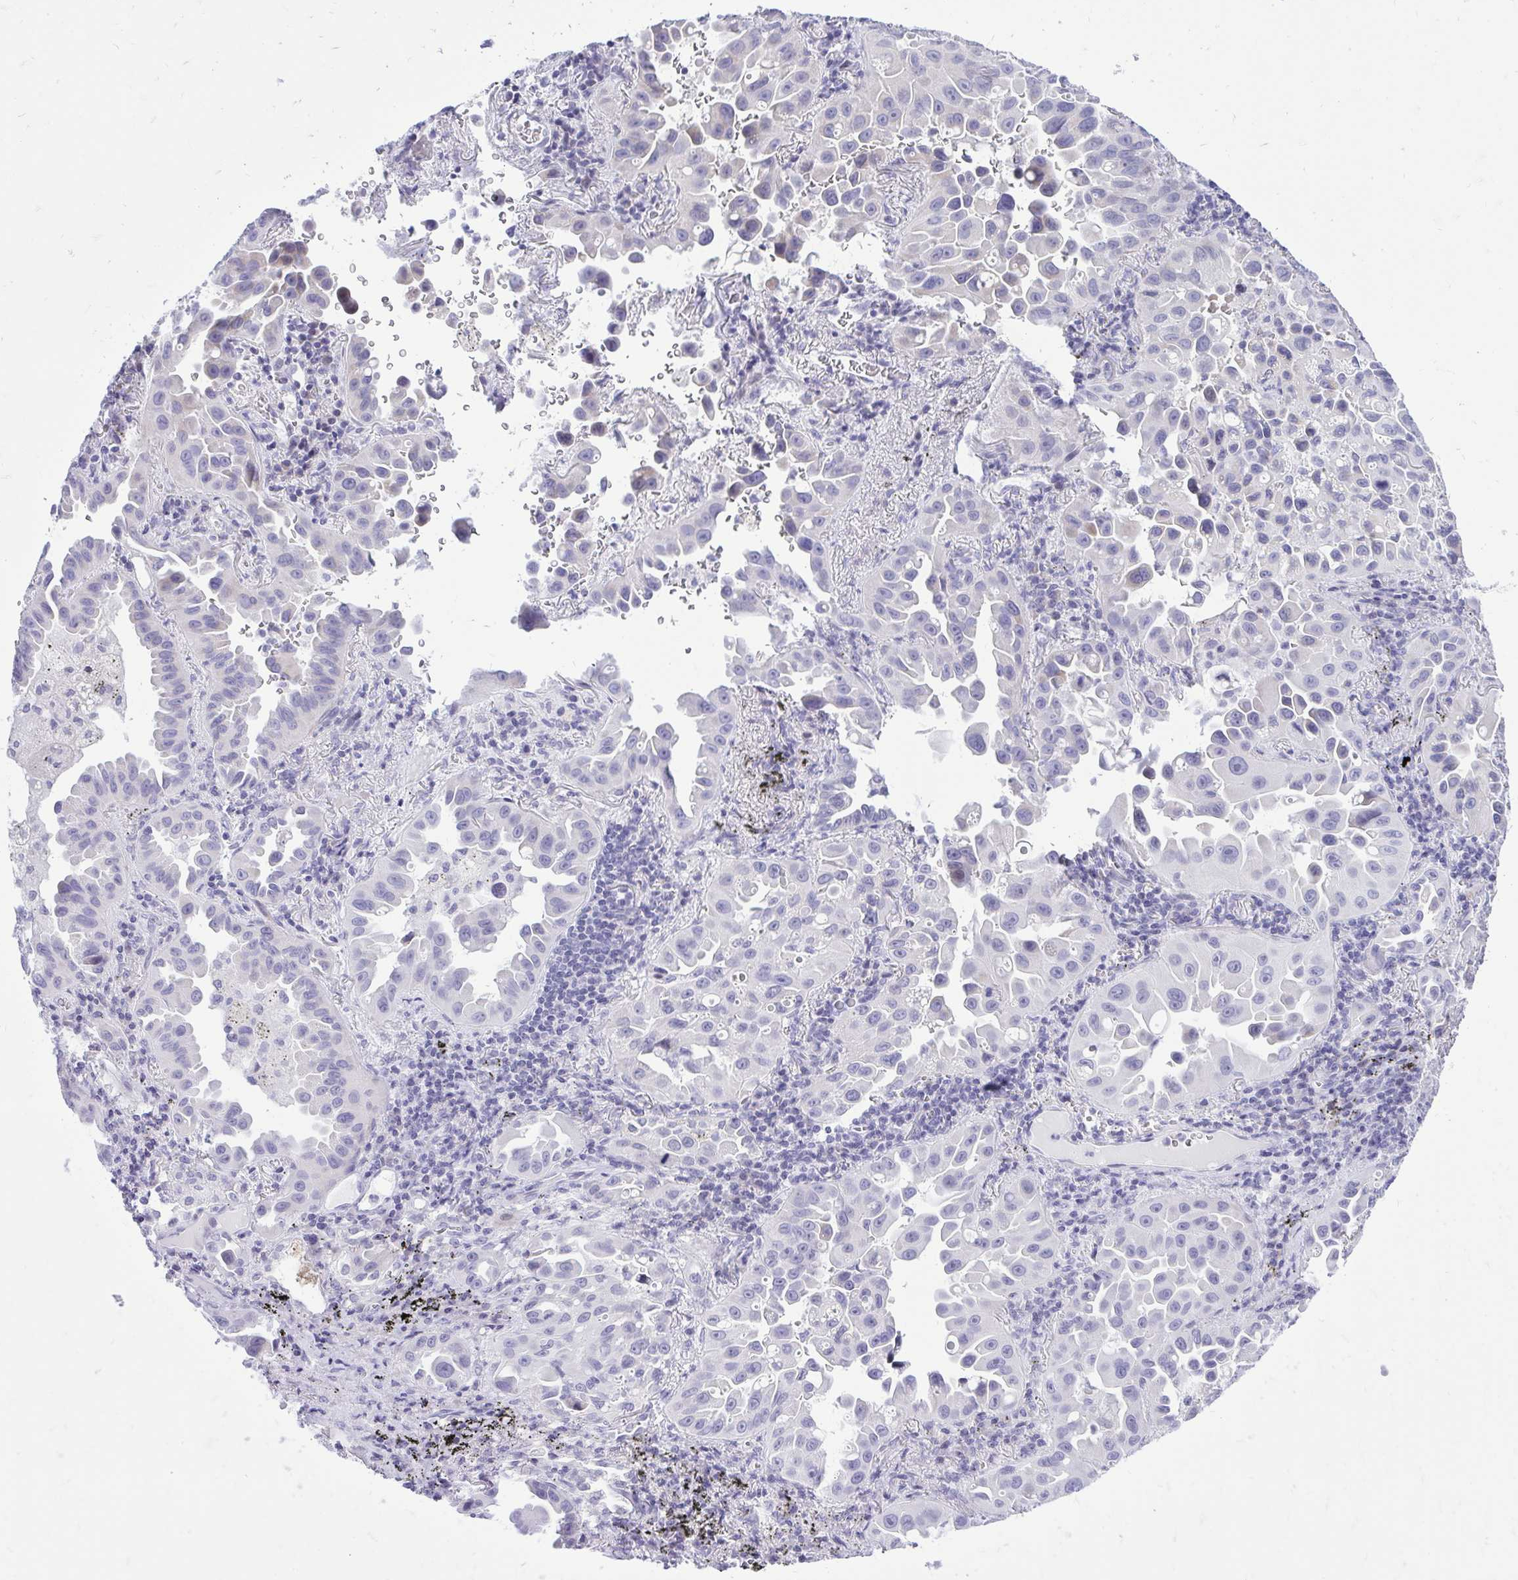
{"staining": {"intensity": "negative", "quantity": "none", "location": "none"}, "tissue": "lung cancer", "cell_type": "Tumor cells", "image_type": "cancer", "snomed": [{"axis": "morphology", "description": "Adenocarcinoma, NOS"}, {"axis": "topography", "description": "Lung"}], "caption": "Protein analysis of adenocarcinoma (lung) displays no significant expression in tumor cells.", "gene": "GABRA1", "patient": {"sex": "male", "age": 68}}